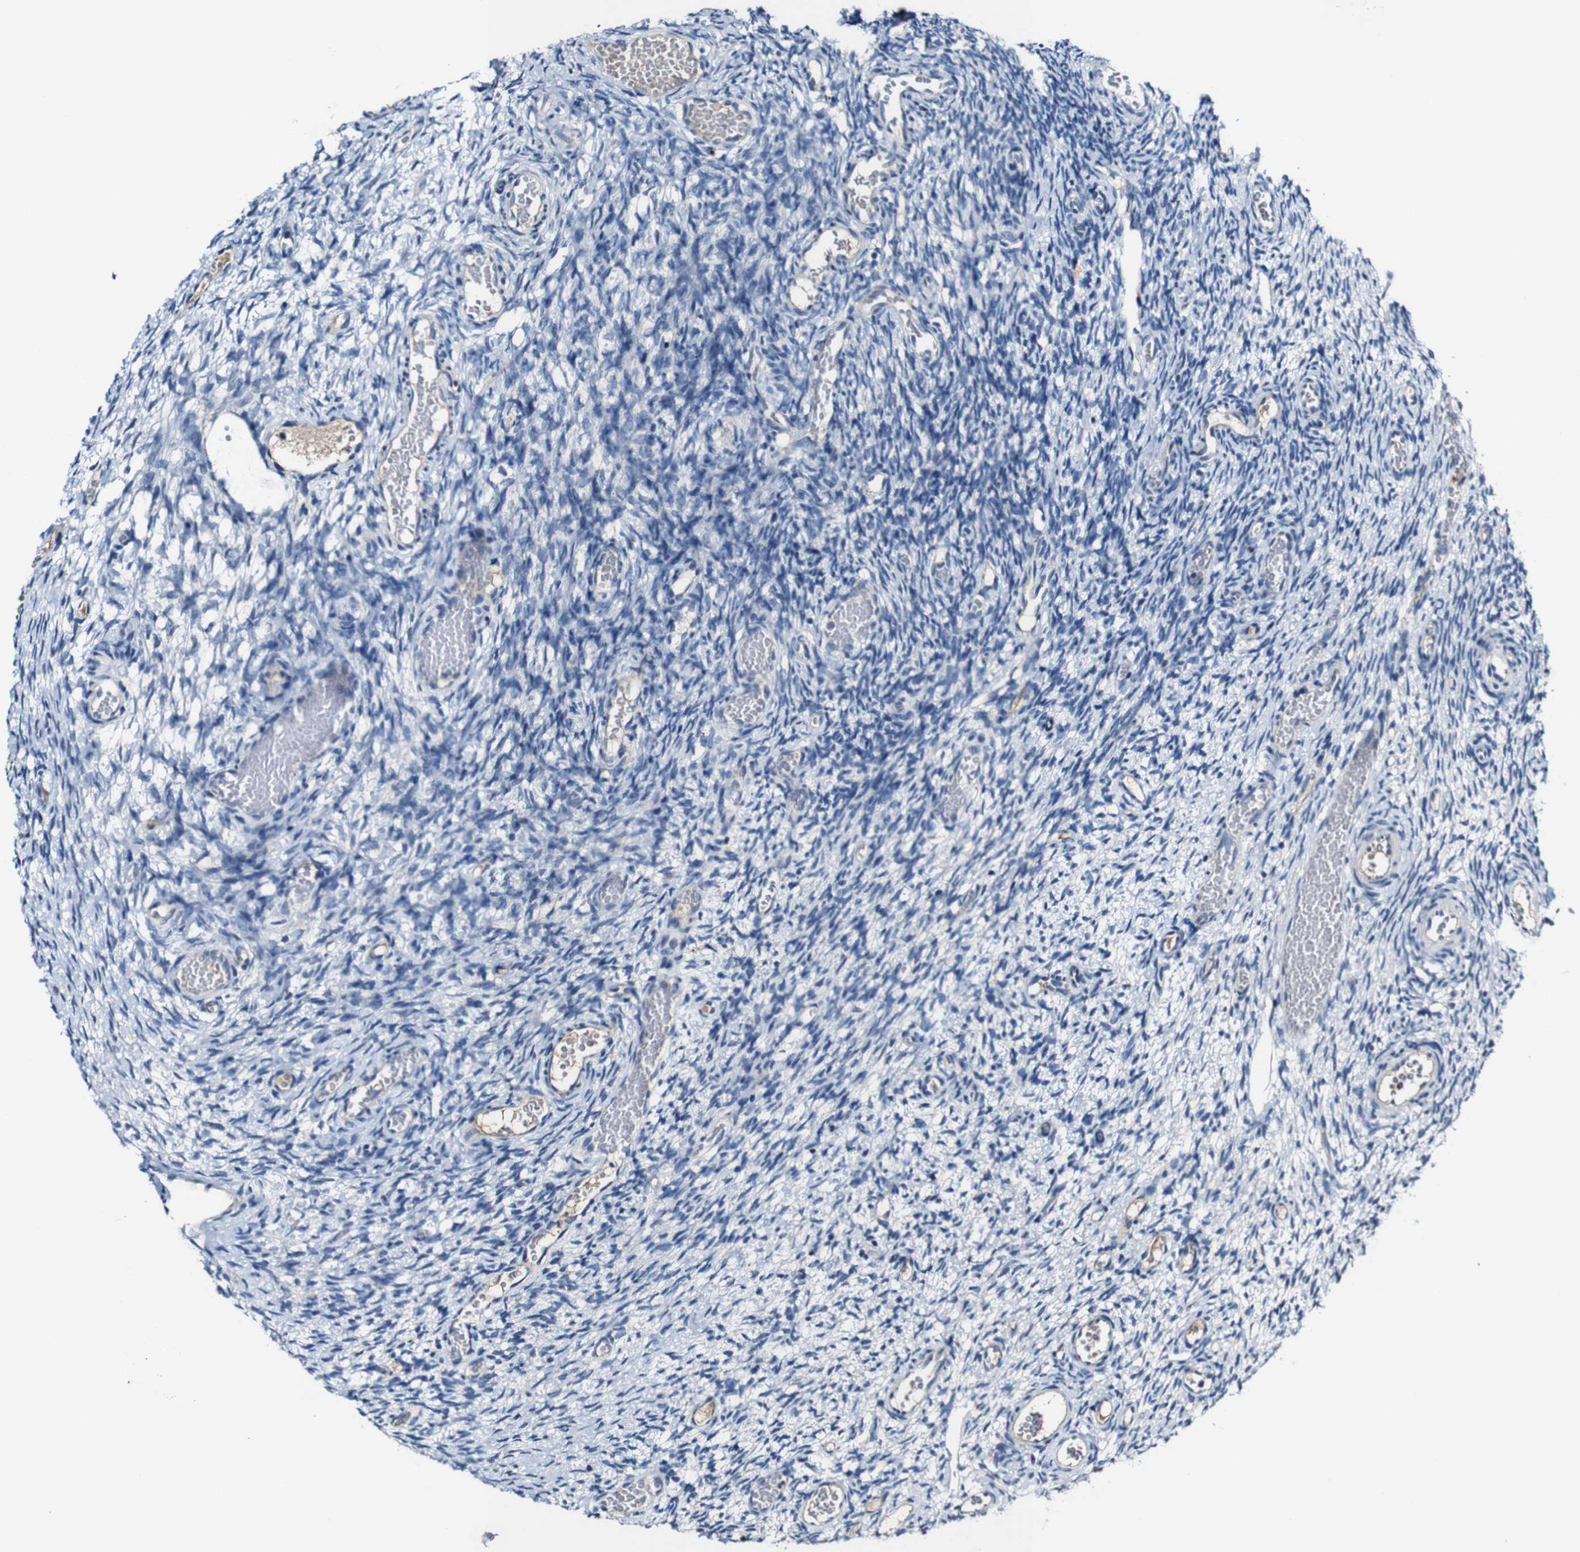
{"staining": {"intensity": "negative", "quantity": "none", "location": "none"}, "tissue": "ovary", "cell_type": "Follicle cells", "image_type": "normal", "snomed": [{"axis": "morphology", "description": "Normal tissue, NOS"}, {"axis": "topography", "description": "Ovary"}], "caption": "A high-resolution micrograph shows immunohistochemistry staining of normal ovary, which displays no significant staining in follicle cells. (Brightfield microscopy of DAB (3,3'-diaminobenzidine) immunohistochemistry (IHC) at high magnification).", "gene": "GRAMD1A", "patient": {"sex": "female", "age": 35}}